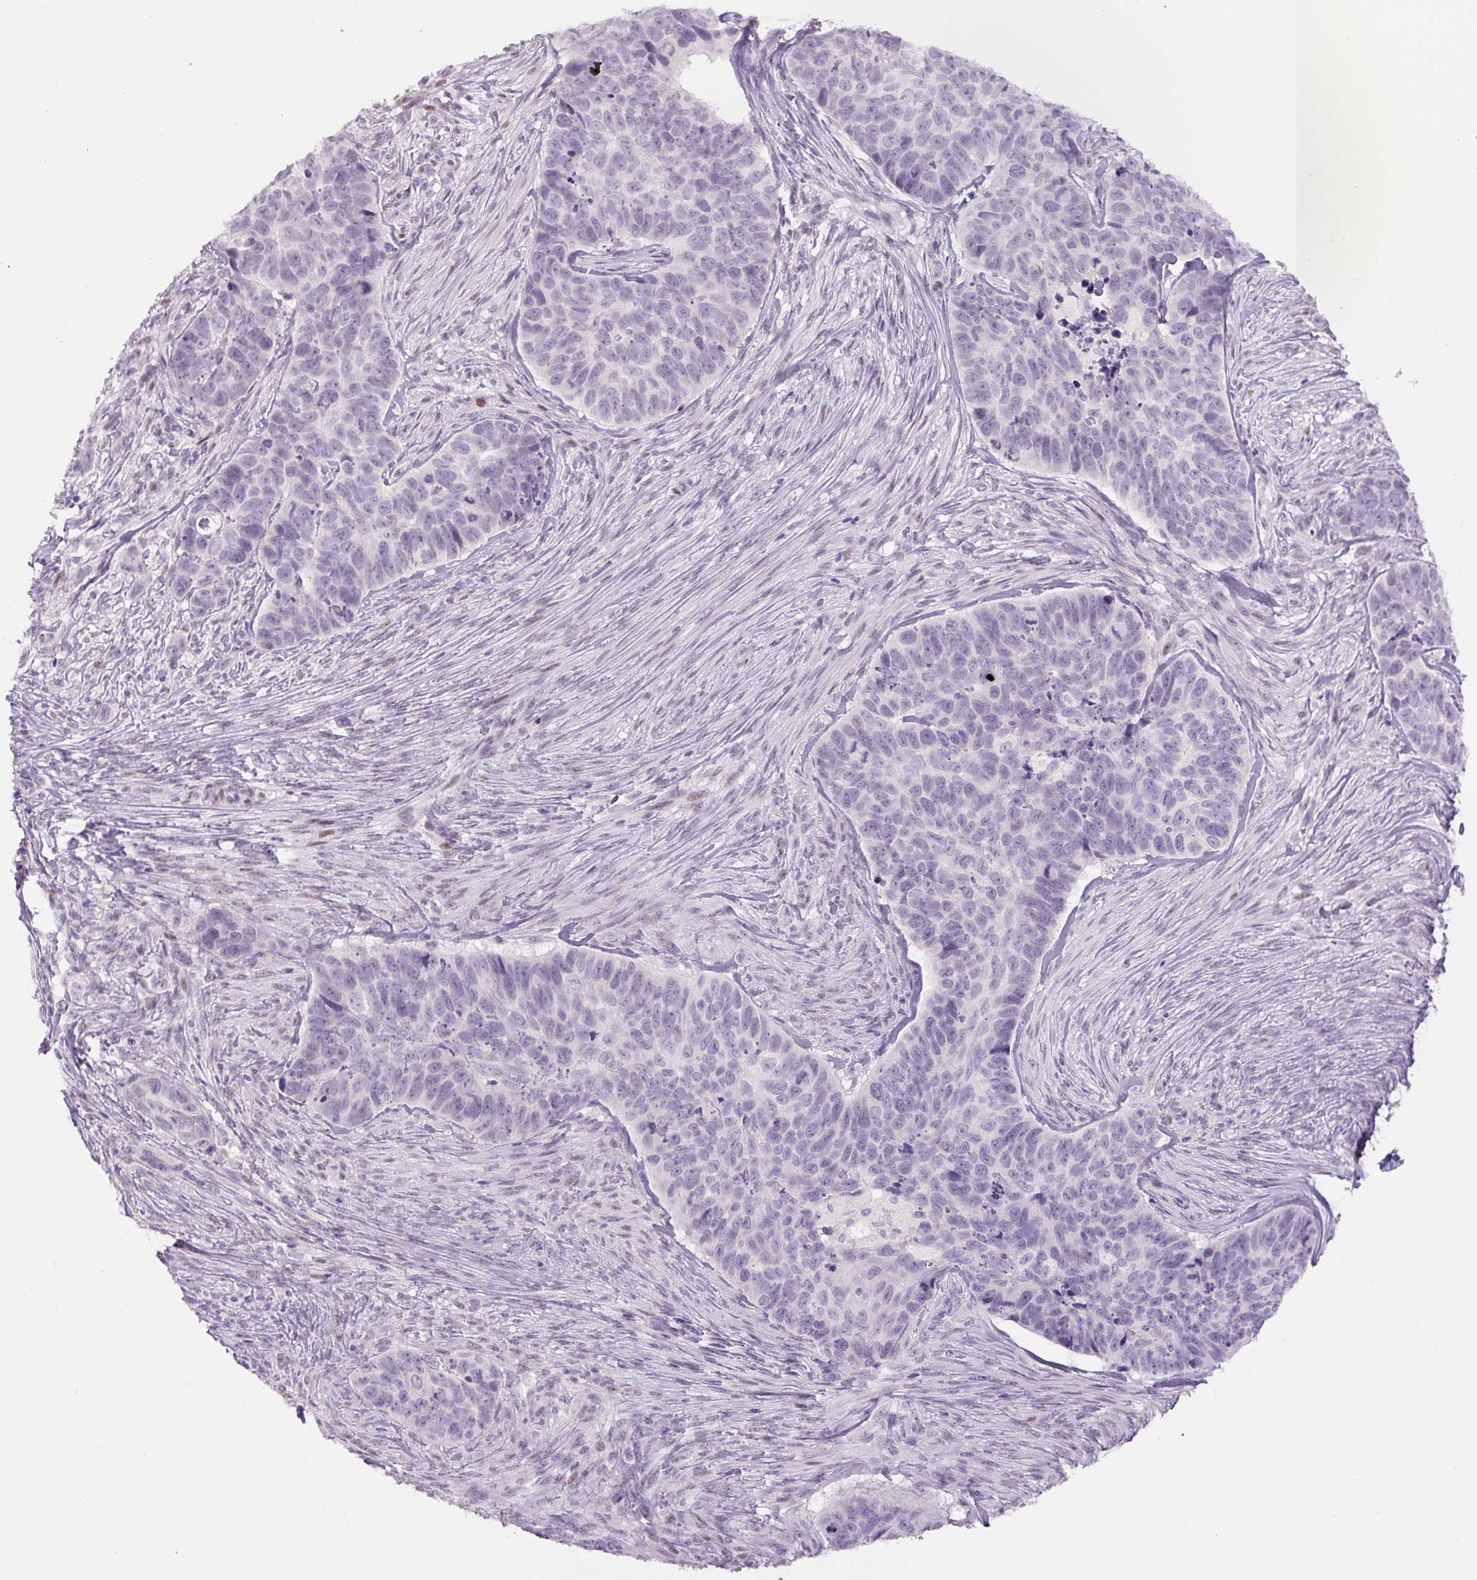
{"staining": {"intensity": "negative", "quantity": "none", "location": "none"}, "tissue": "skin cancer", "cell_type": "Tumor cells", "image_type": "cancer", "snomed": [{"axis": "morphology", "description": "Basal cell carcinoma"}, {"axis": "topography", "description": "Skin"}], "caption": "DAB (3,3'-diaminobenzidine) immunohistochemical staining of skin basal cell carcinoma demonstrates no significant expression in tumor cells.", "gene": "SIX1", "patient": {"sex": "female", "age": 82}}